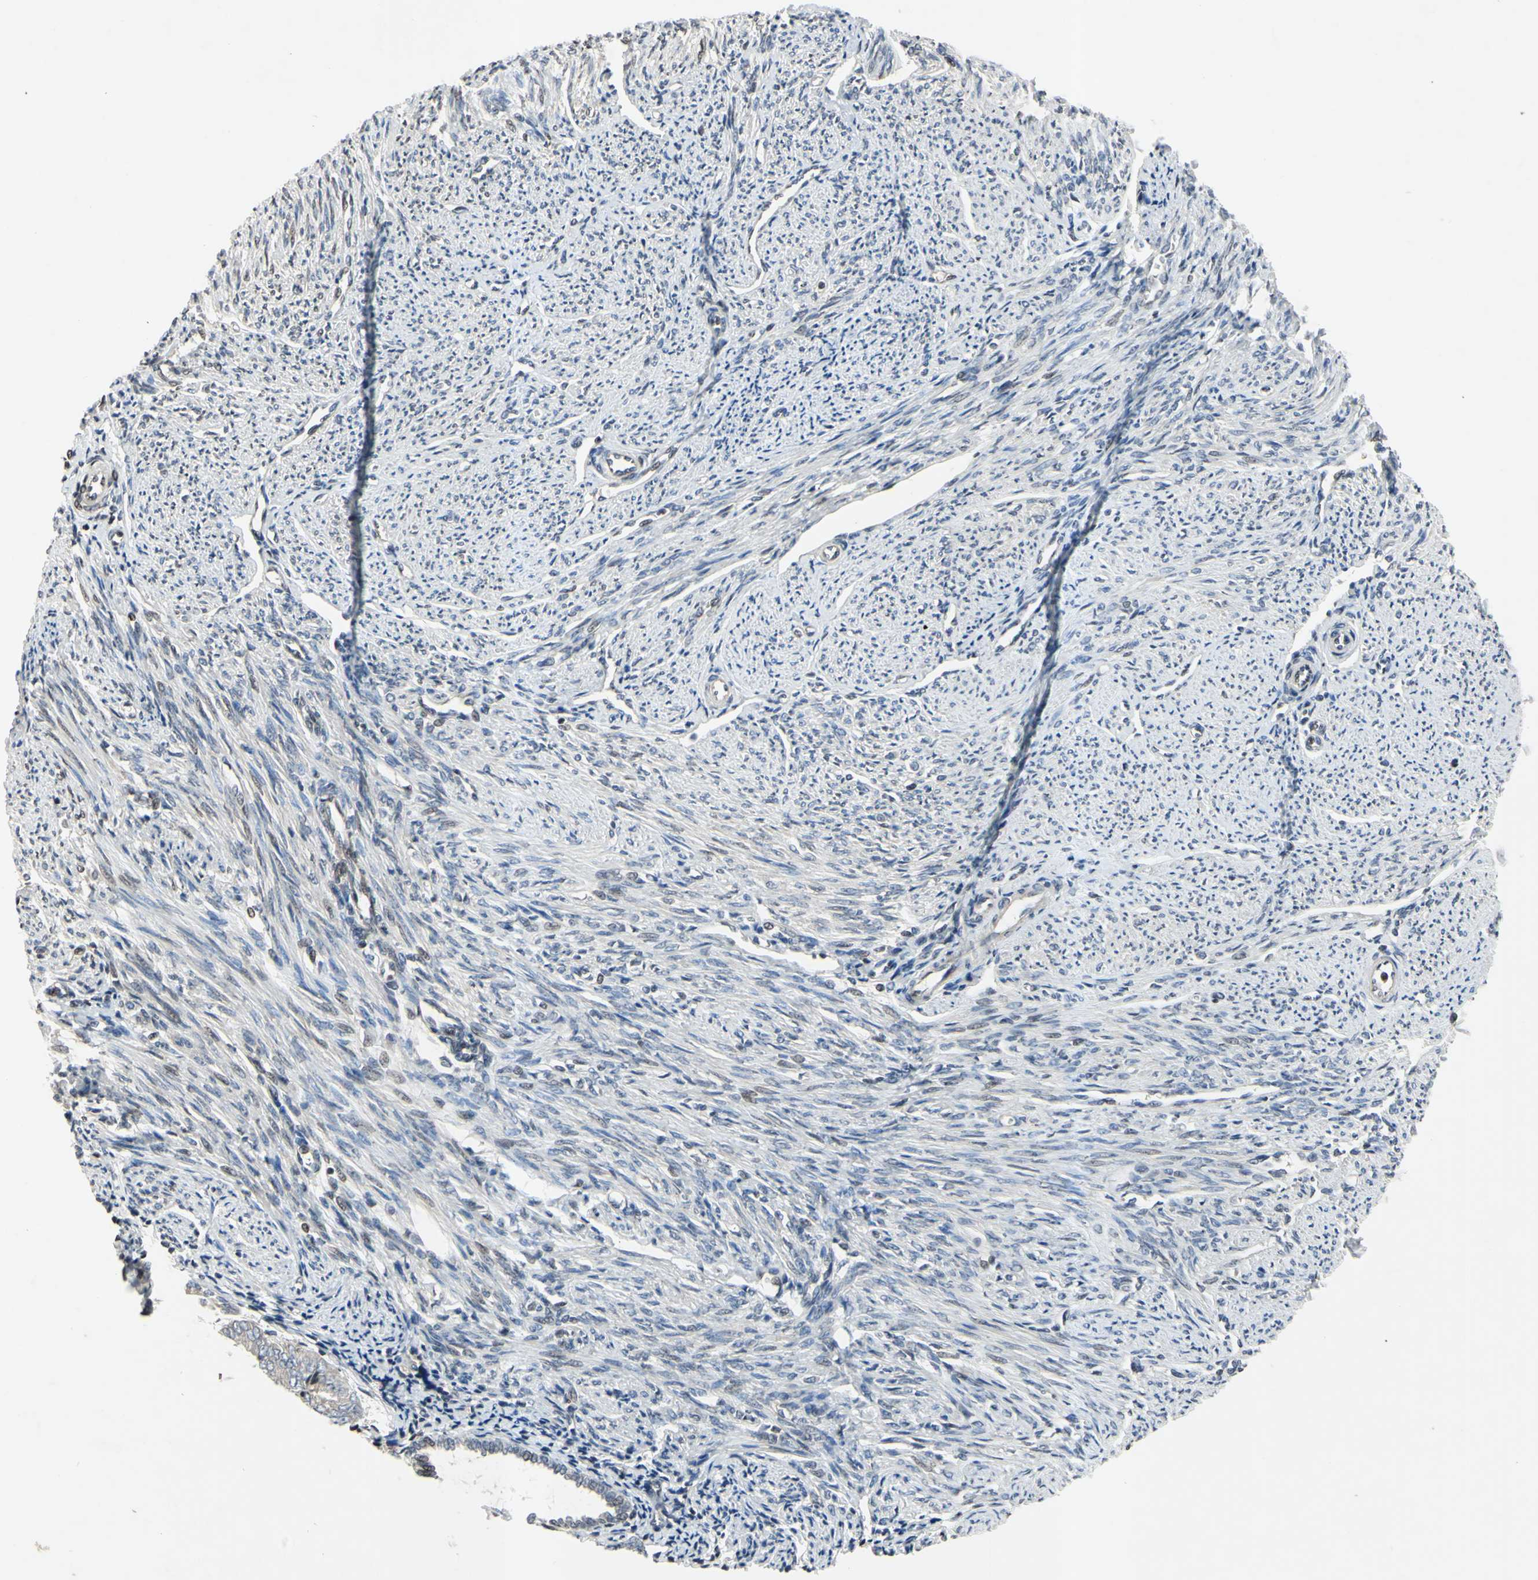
{"staining": {"intensity": "weak", "quantity": "25%-75%", "location": "cytoplasmic/membranous"}, "tissue": "smooth muscle", "cell_type": "Smooth muscle cells", "image_type": "normal", "snomed": [{"axis": "morphology", "description": "Normal tissue, NOS"}, {"axis": "topography", "description": "Smooth muscle"}], "caption": "An image of smooth muscle stained for a protein exhibits weak cytoplasmic/membranous brown staining in smooth muscle cells.", "gene": "ARG1", "patient": {"sex": "female", "age": 65}}